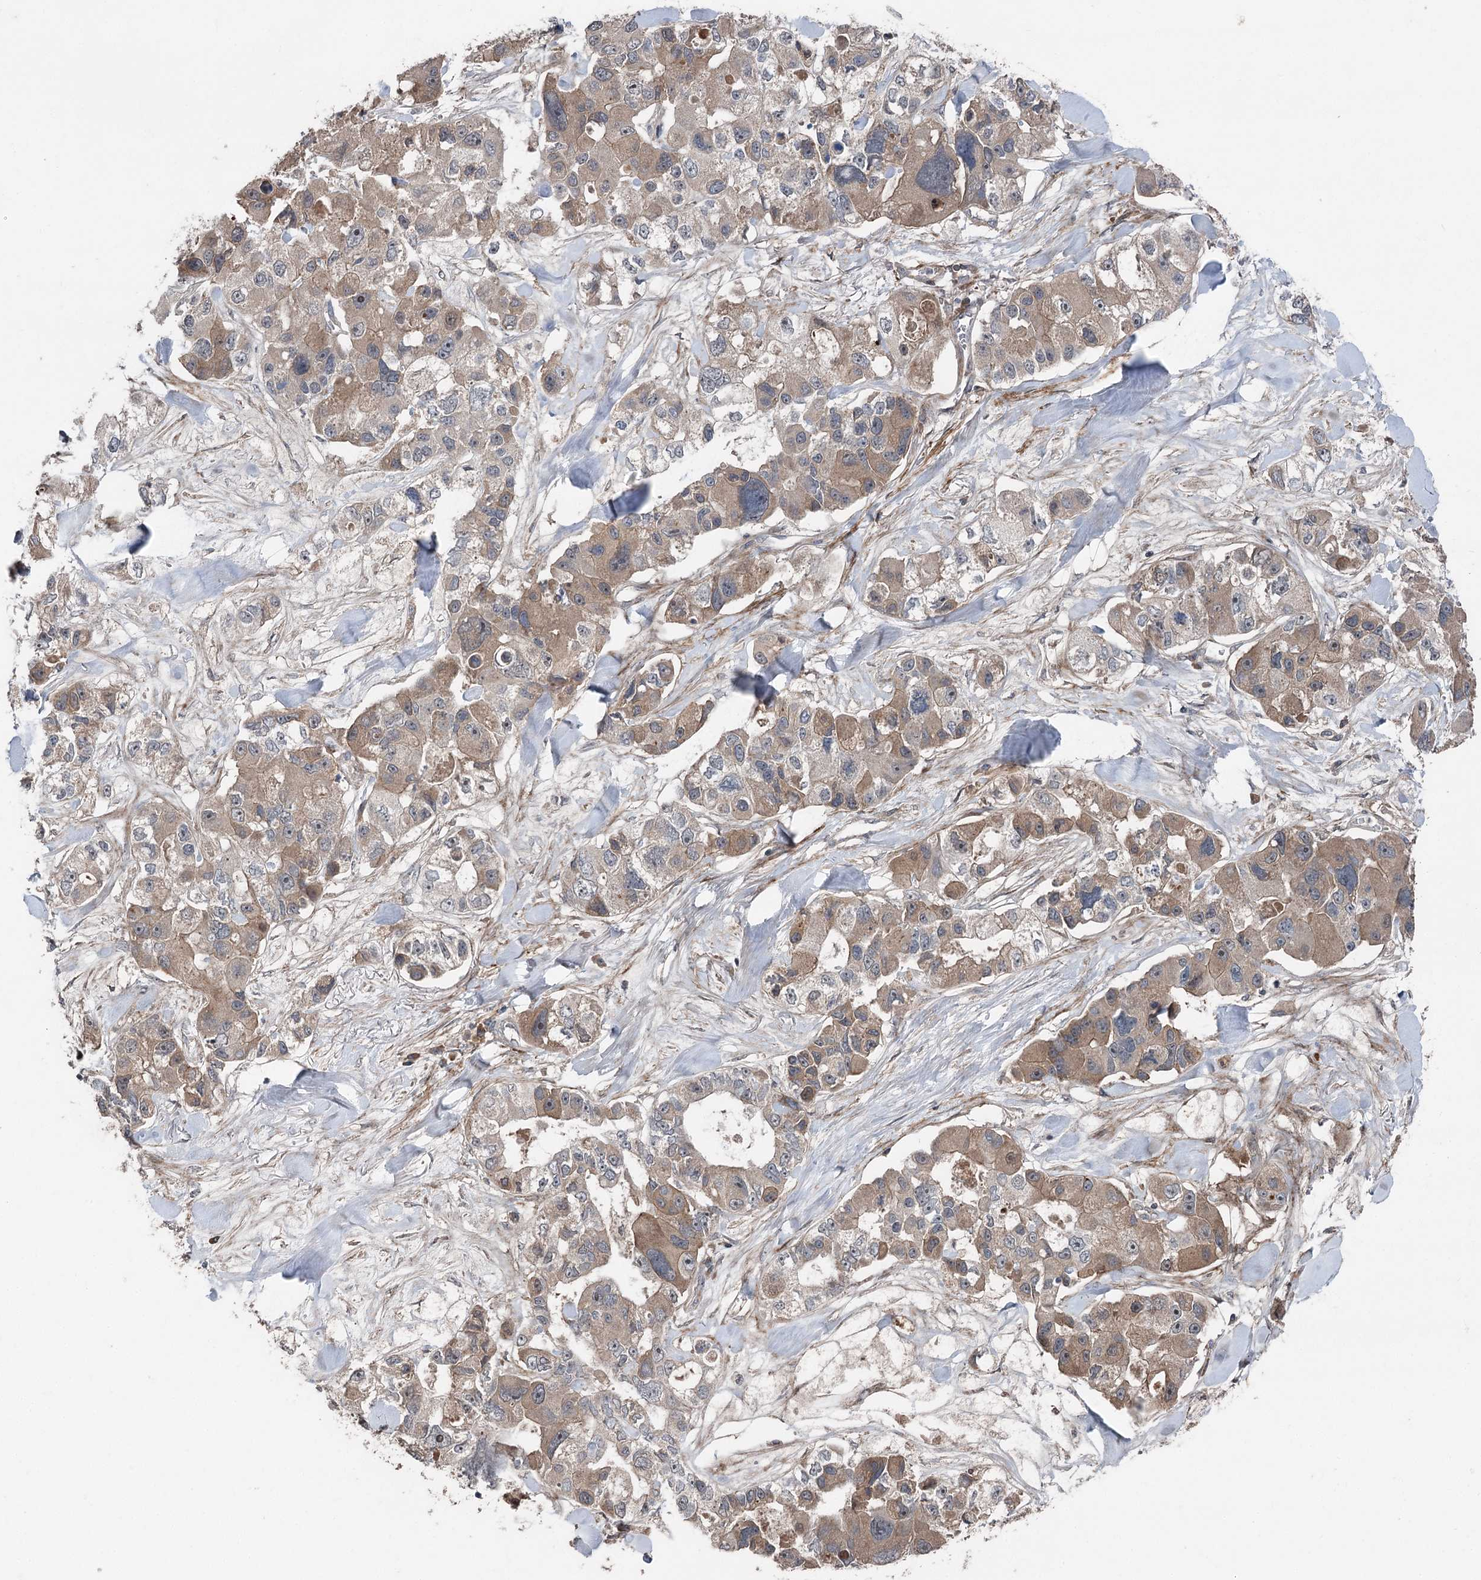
{"staining": {"intensity": "moderate", "quantity": "25%-75%", "location": "cytoplasmic/membranous"}, "tissue": "lung cancer", "cell_type": "Tumor cells", "image_type": "cancer", "snomed": [{"axis": "morphology", "description": "Adenocarcinoma, NOS"}, {"axis": "topography", "description": "Lung"}], "caption": "This photomicrograph reveals immunohistochemistry staining of human lung cancer, with medium moderate cytoplasmic/membranous positivity in approximately 25%-75% of tumor cells.", "gene": "MAPK8IP2", "patient": {"sex": "female", "age": 54}}